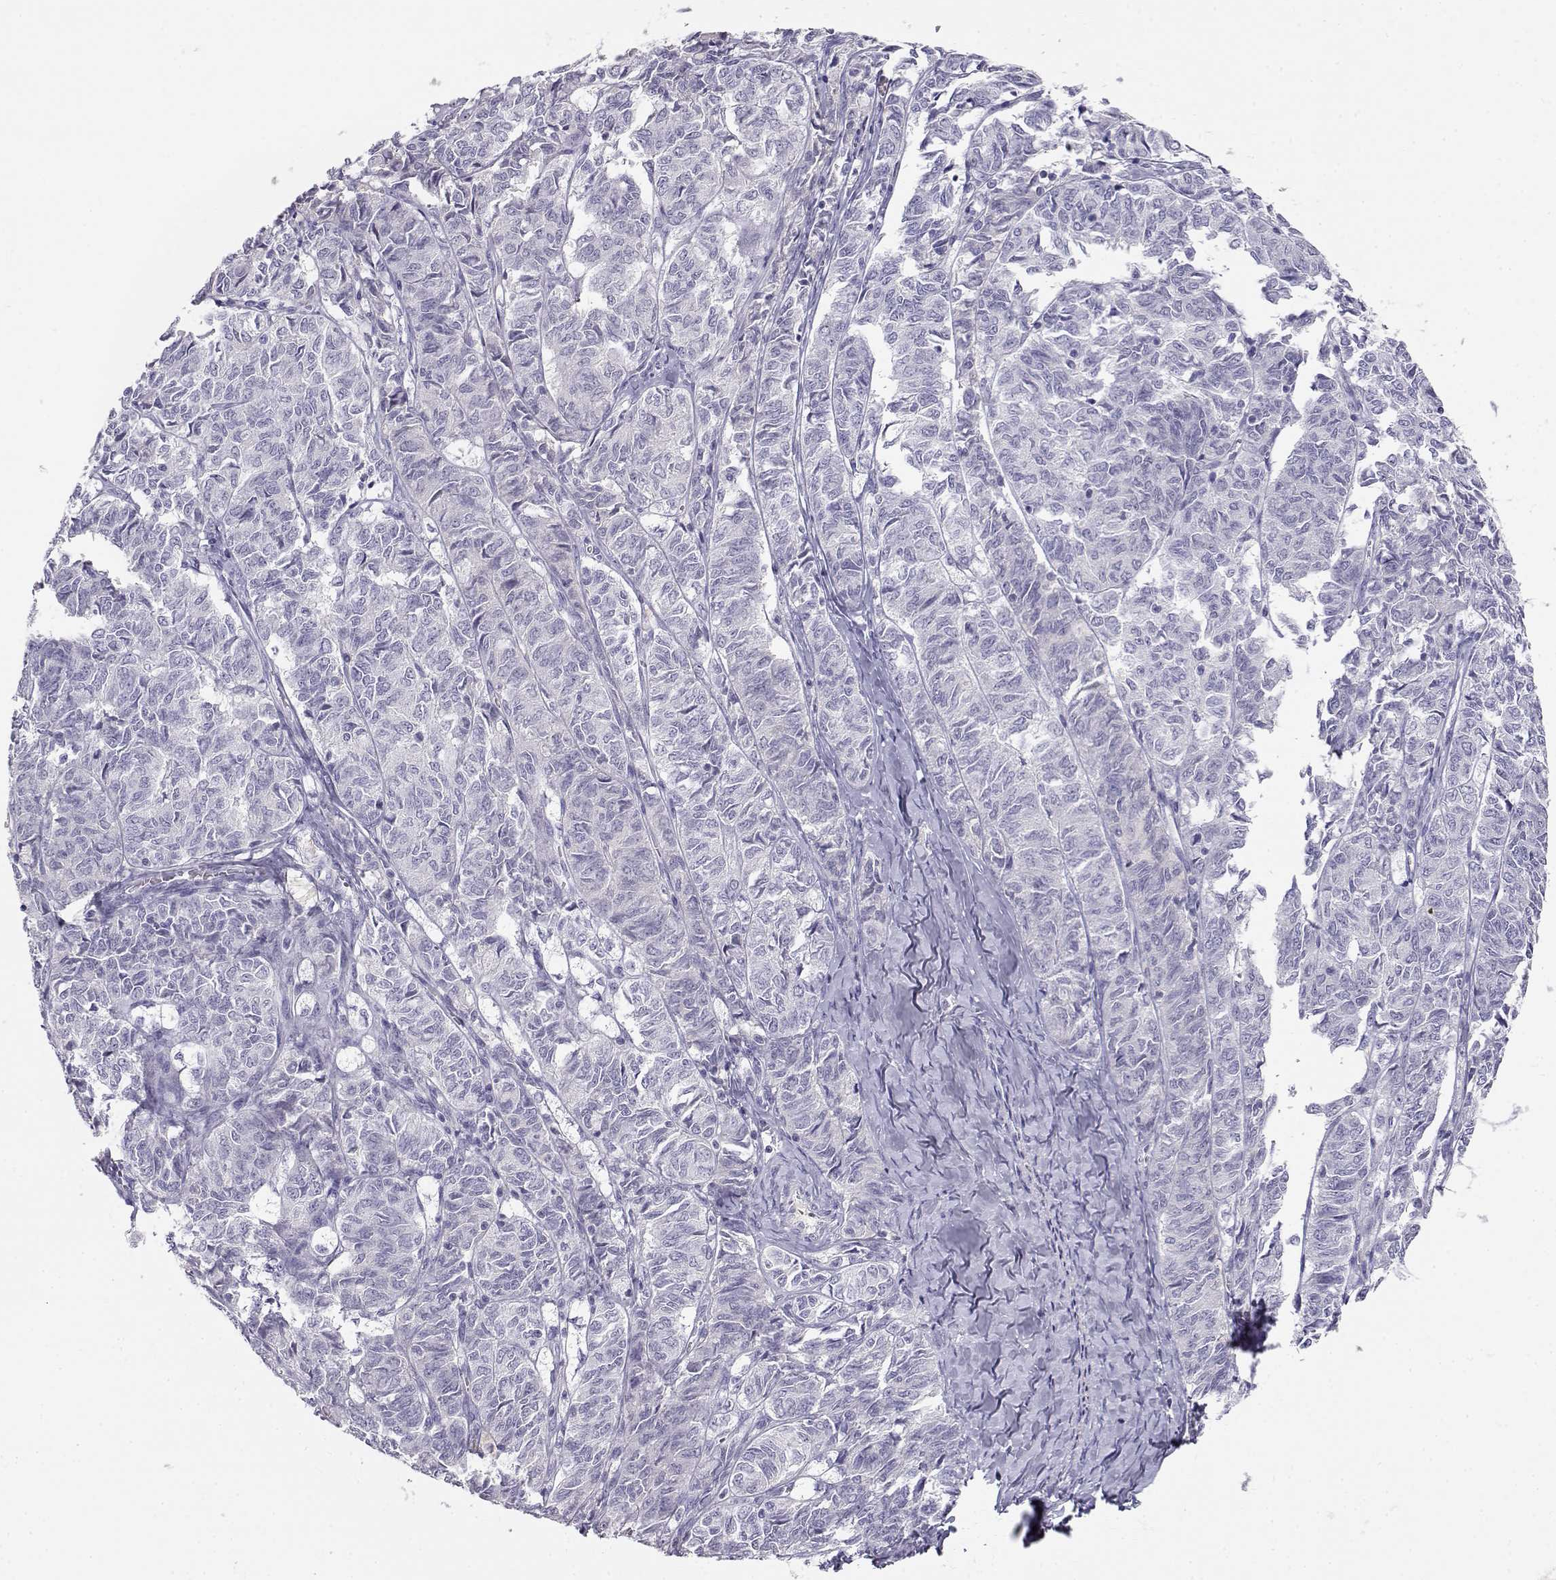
{"staining": {"intensity": "negative", "quantity": "none", "location": "none"}, "tissue": "ovarian cancer", "cell_type": "Tumor cells", "image_type": "cancer", "snomed": [{"axis": "morphology", "description": "Carcinoma, endometroid"}, {"axis": "topography", "description": "Ovary"}], "caption": "A photomicrograph of human ovarian endometroid carcinoma is negative for staining in tumor cells.", "gene": "GPR174", "patient": {"sex": "female", "age": 80}}